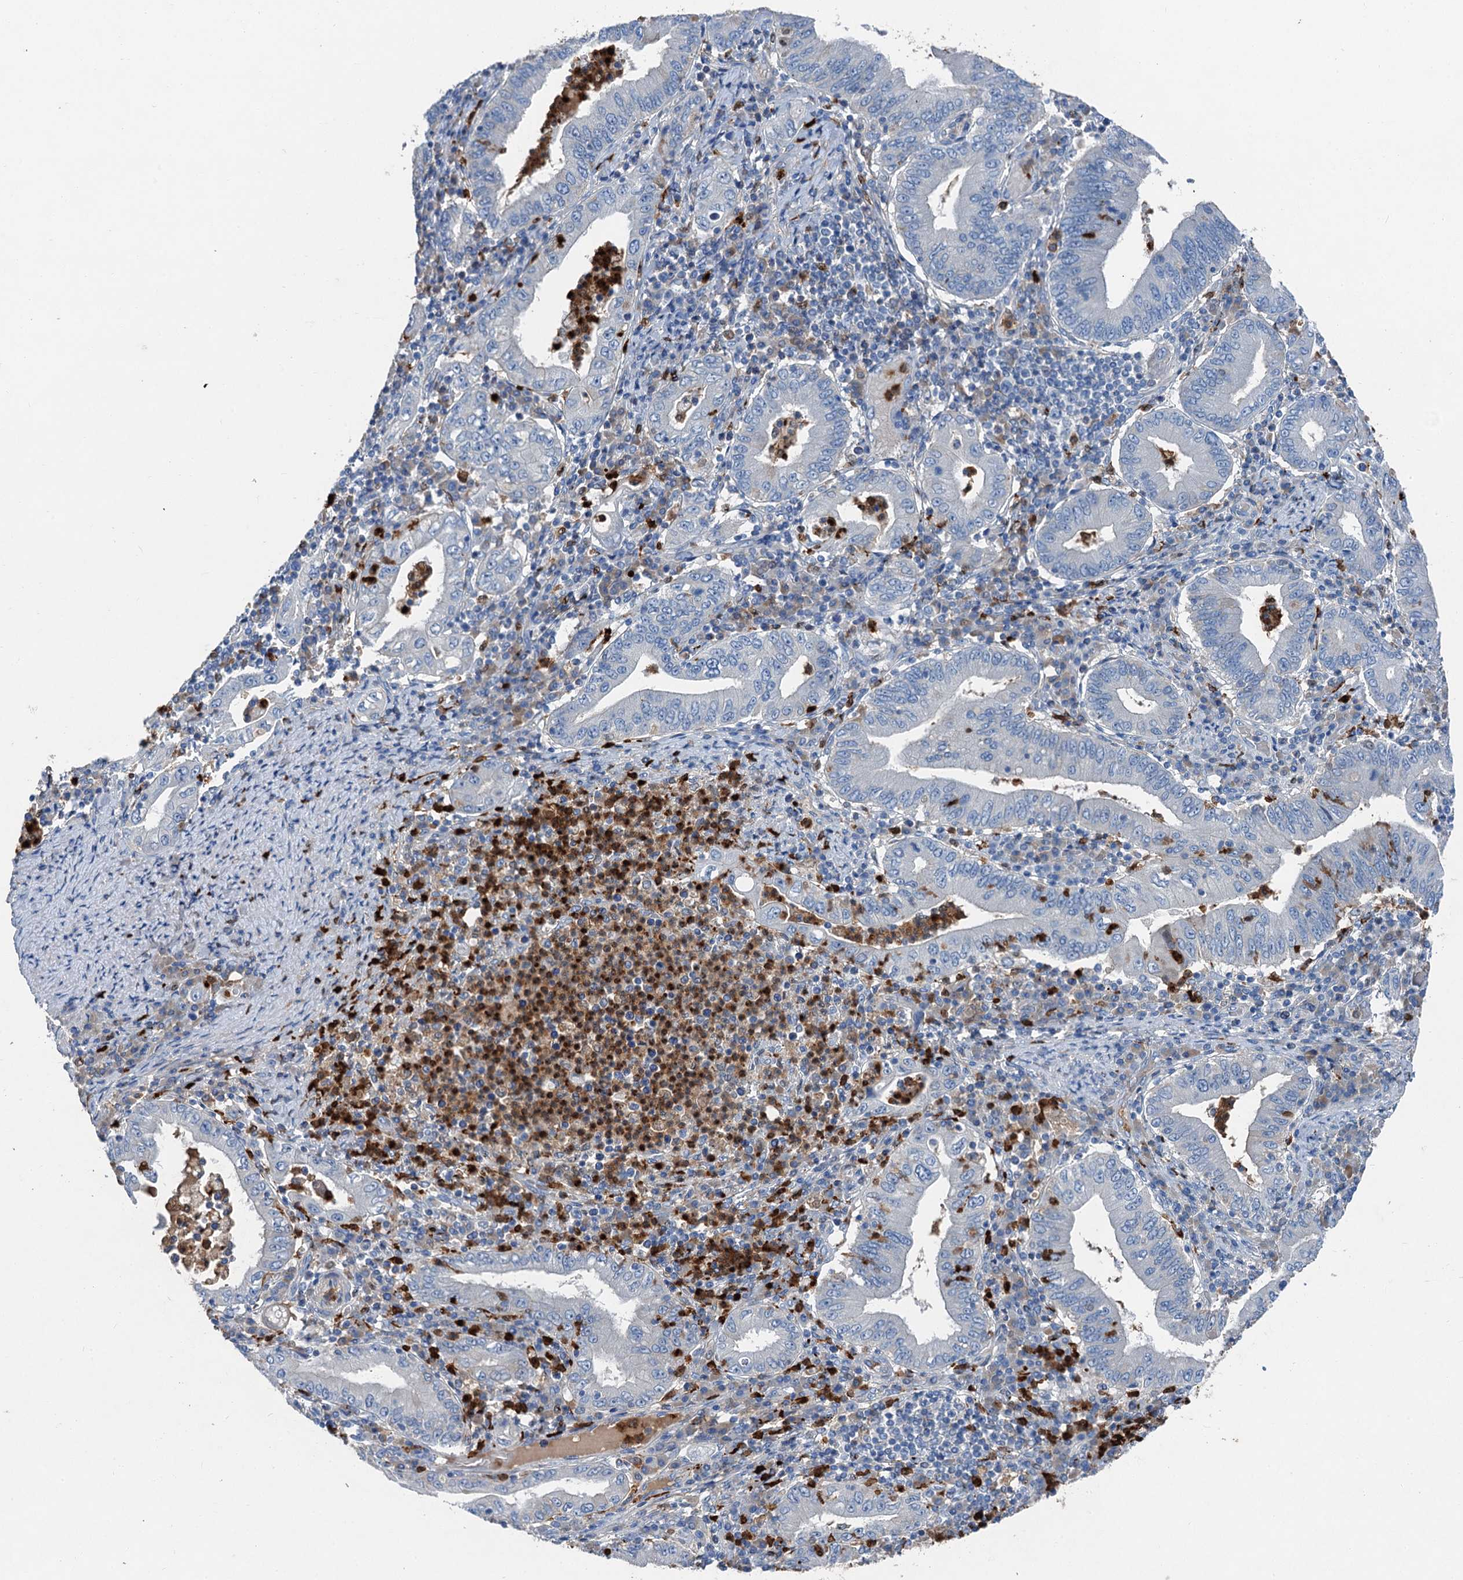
{"staining": {"intensity": "negative", "quantity": "none", "location": "none"}, "tissue": "stomach cancer", "cell_type": "Tumor cells", "image_type": "cancer", "snomed": [{"axis": "morphology", "description": "Normal tissue, NOS"}, {"axis": "morphology", "description": "Adenocarcinoma, NOS"}, {"axis": "topography", "description": "Esophagus"}, {"axis": "topography", "description": "Stomach, upper"}, {"axis": "topography", "description": "Peripheral nerve tissue"}], "caption": "The immunohistochemistry (IHC) histopathology image has no significant expression in tumor cells of adenocarcinoma (stomach) tissue. (Immunohistochemistry, brightfield microscopy, high magnification).", "gene": "OTOA", "patient": {"sex": "male", "age": 62}}